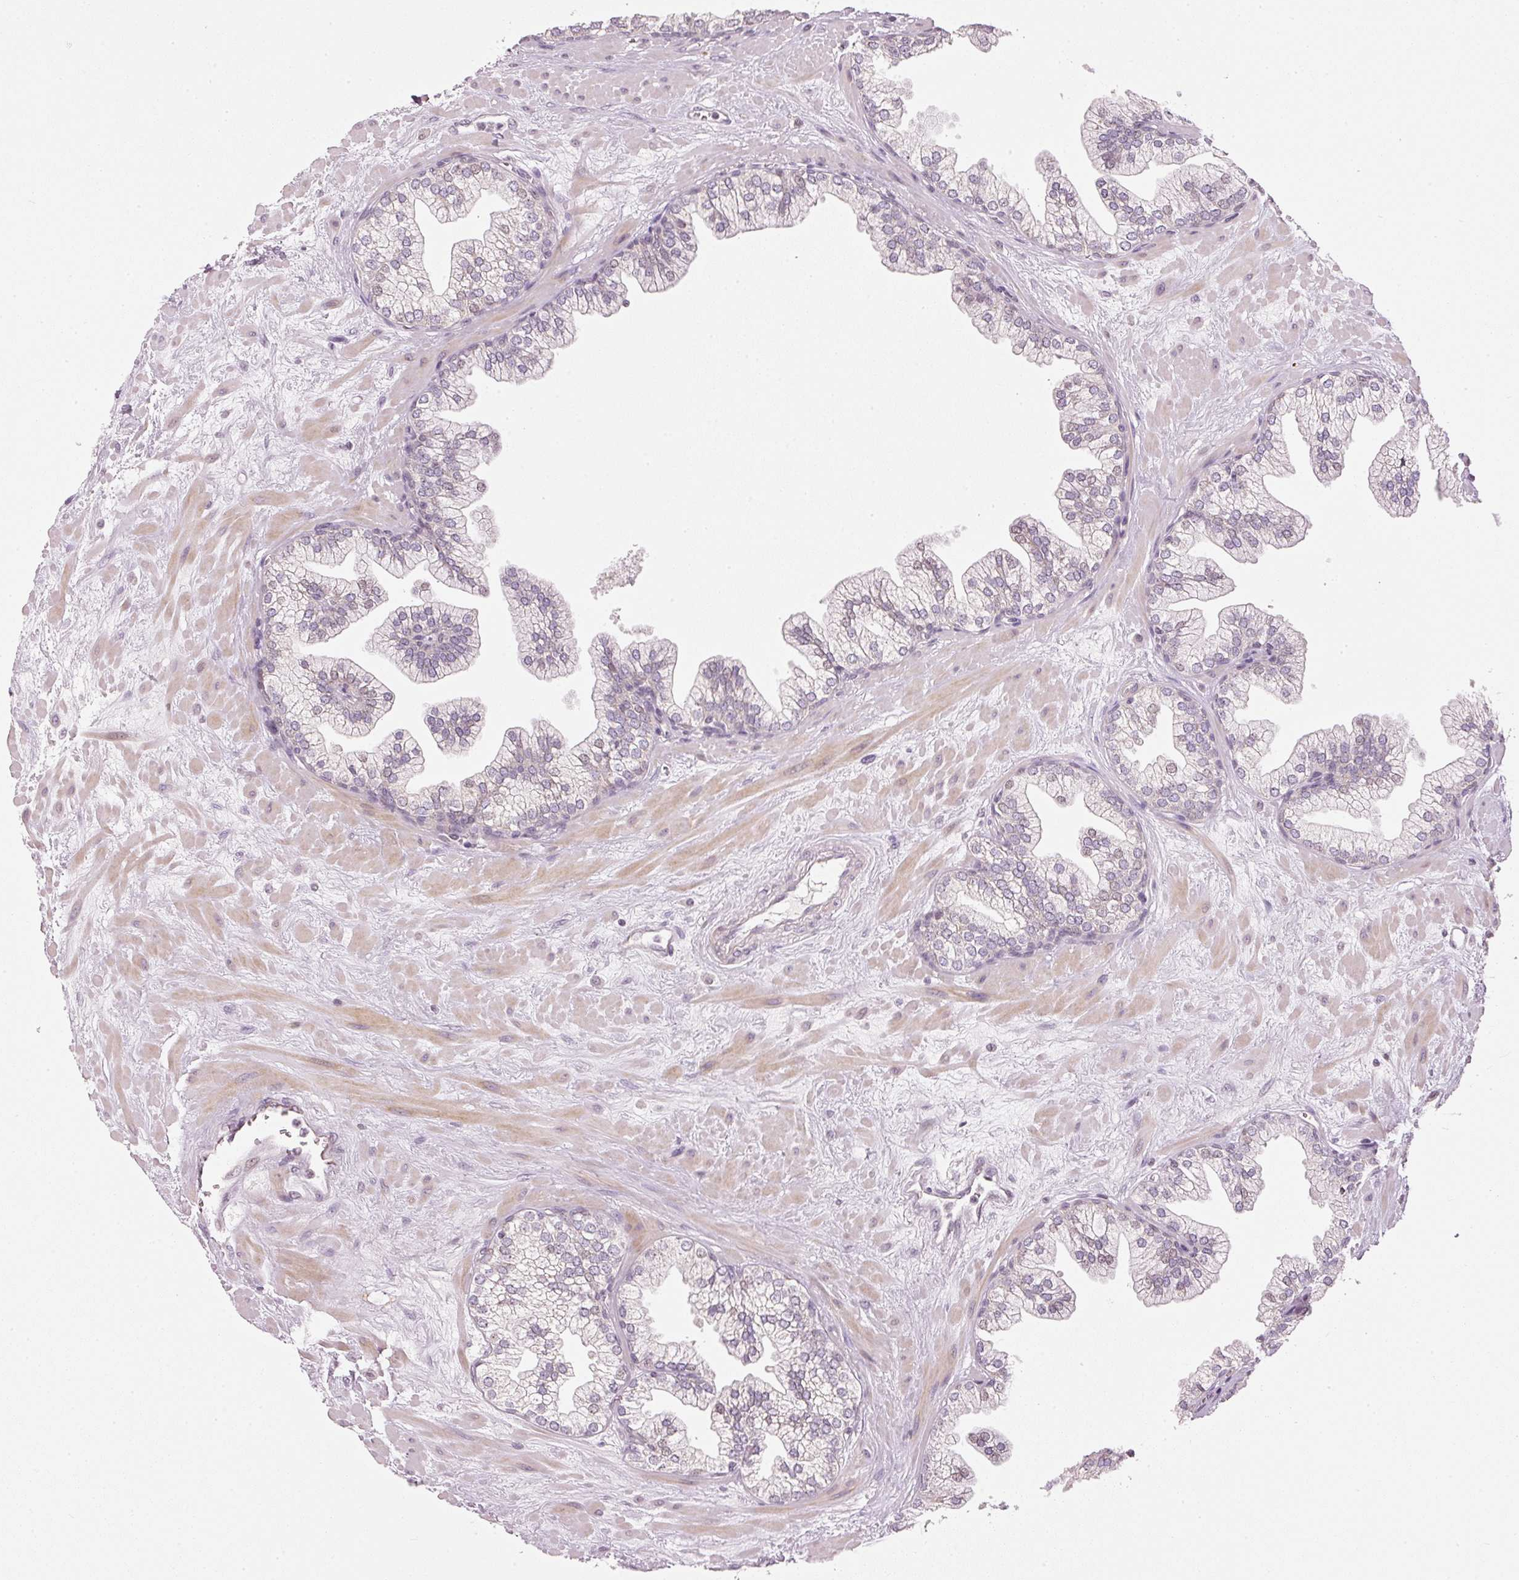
{"staining": {"intensity": "weak", "quantity": "25%-75%", "location": "nuclear"}, "tissue": "prostate", "cell_type": "Glandular cells", "image_type": "normal", "snomed": [{"axis": "morphology", "description": "Normal tissue, NOS"}, {"axis": "topography", "description": "Prostate"}, {"axis": "topography", "description": "Peripheral nerve tissue"}], "caption": "Prostate stained with DAB (3,3'-diaminobenzidine) immunohistochemistry (IHC) reveals low levels of weak nuclear positivity in about 25%-75% of glandular cells. (brown staining indicates protein expression, while blue staining denotes nuclei).", "gene": "NRDE2", "patient": {"sex": "male", "age": 61}}